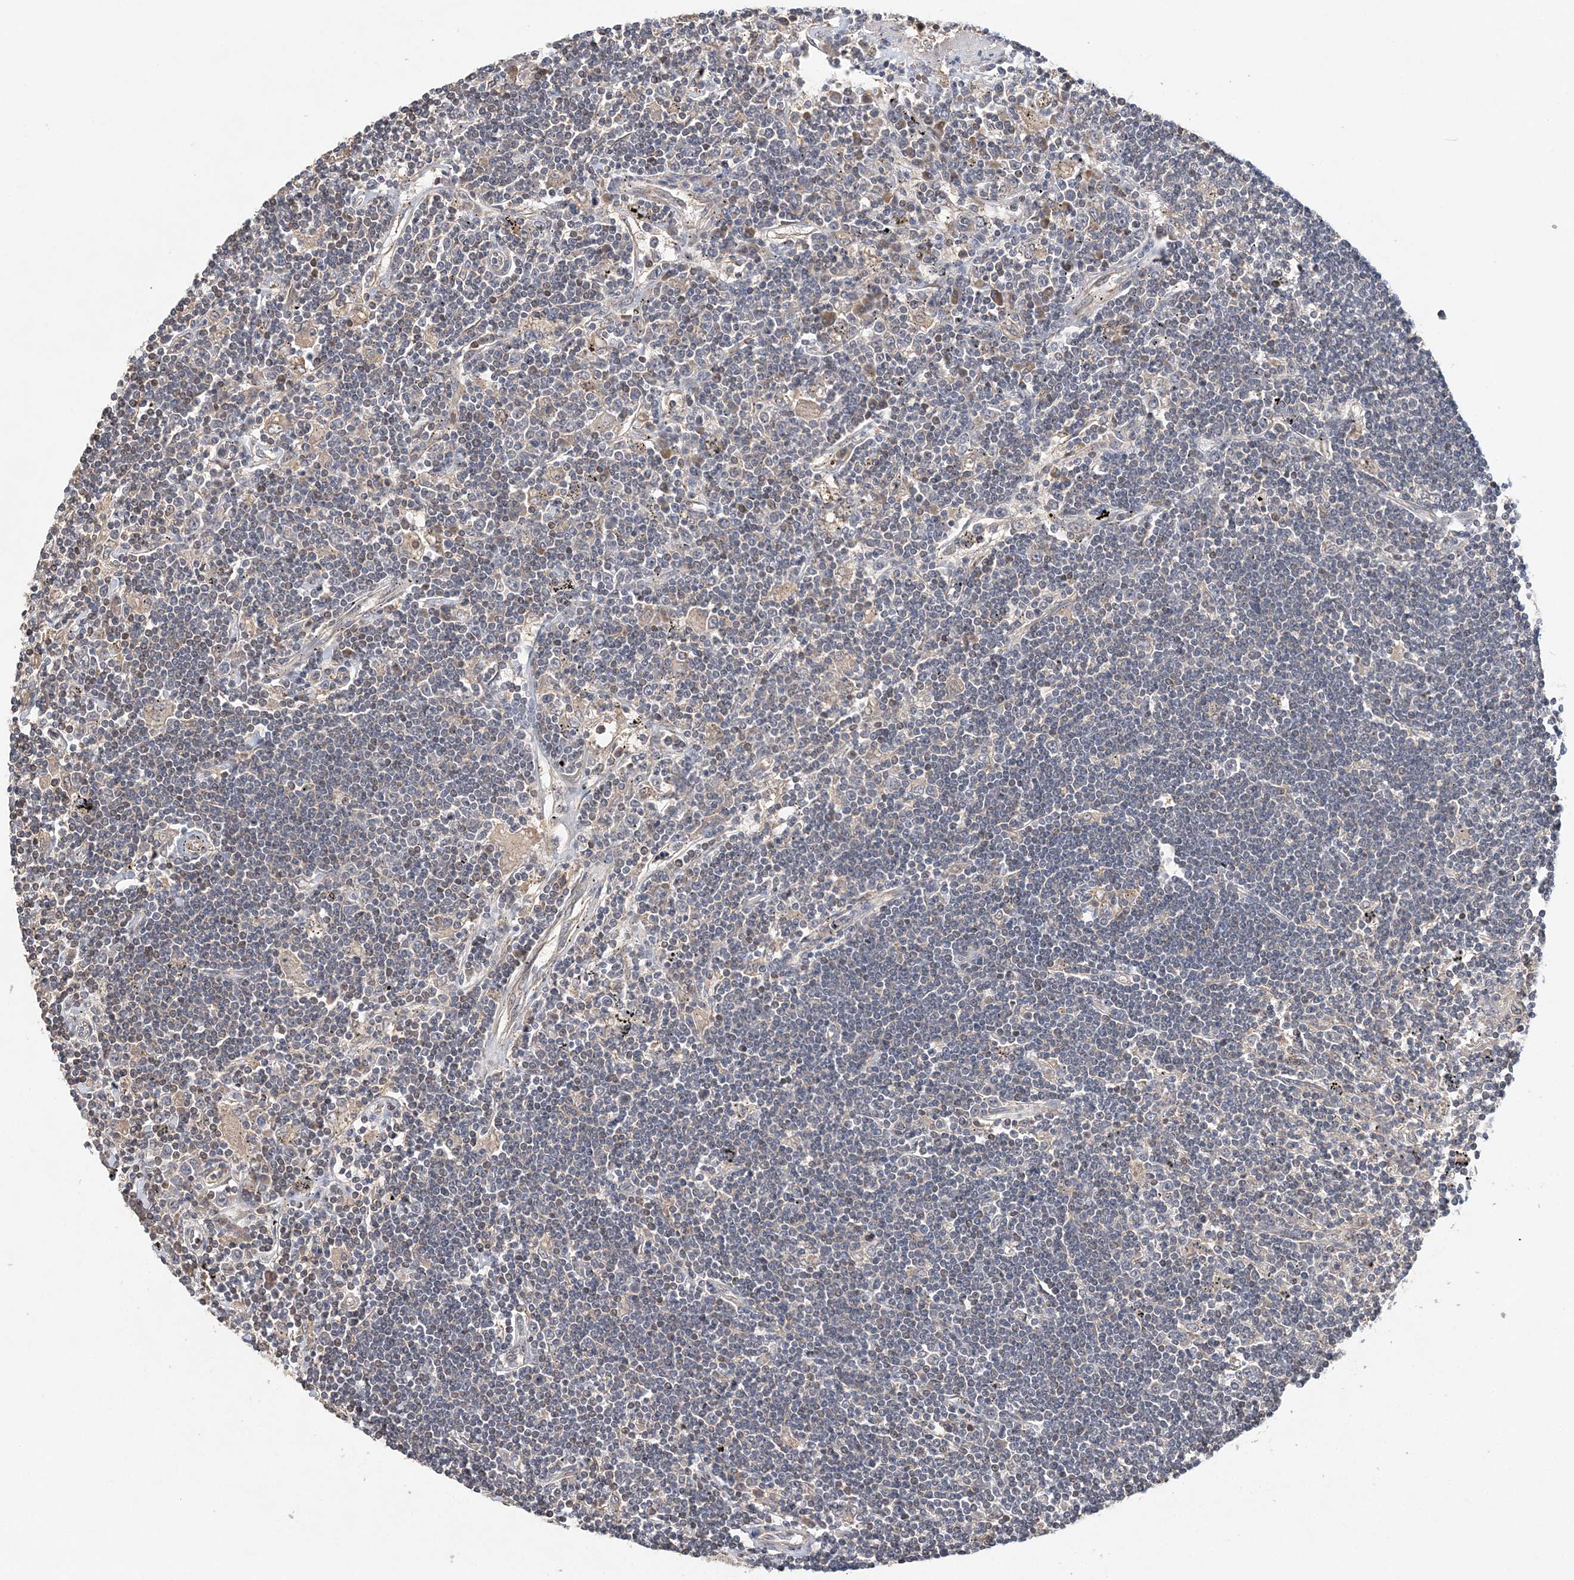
{"staining": {"intensity": "negative", "quantity": "none", "location": "none"}, "tissue": "lymphoma", "cell_type": "Tumor cells", "image_type": "cancer", "snomed": [{"axis": "morphology", "description": "Malignant lymphoma, non-Hodgkin's type, Low grade"}, {"axis": "topography", "description": "Spleen"}], "caption": "High power microscopy photomicrograph of an IHC histopathology image of lymphoma, revealing no significant positivity in tumor cells.", "gene": "SYCP3", "patient": {"sex": "male", "age": 76}}